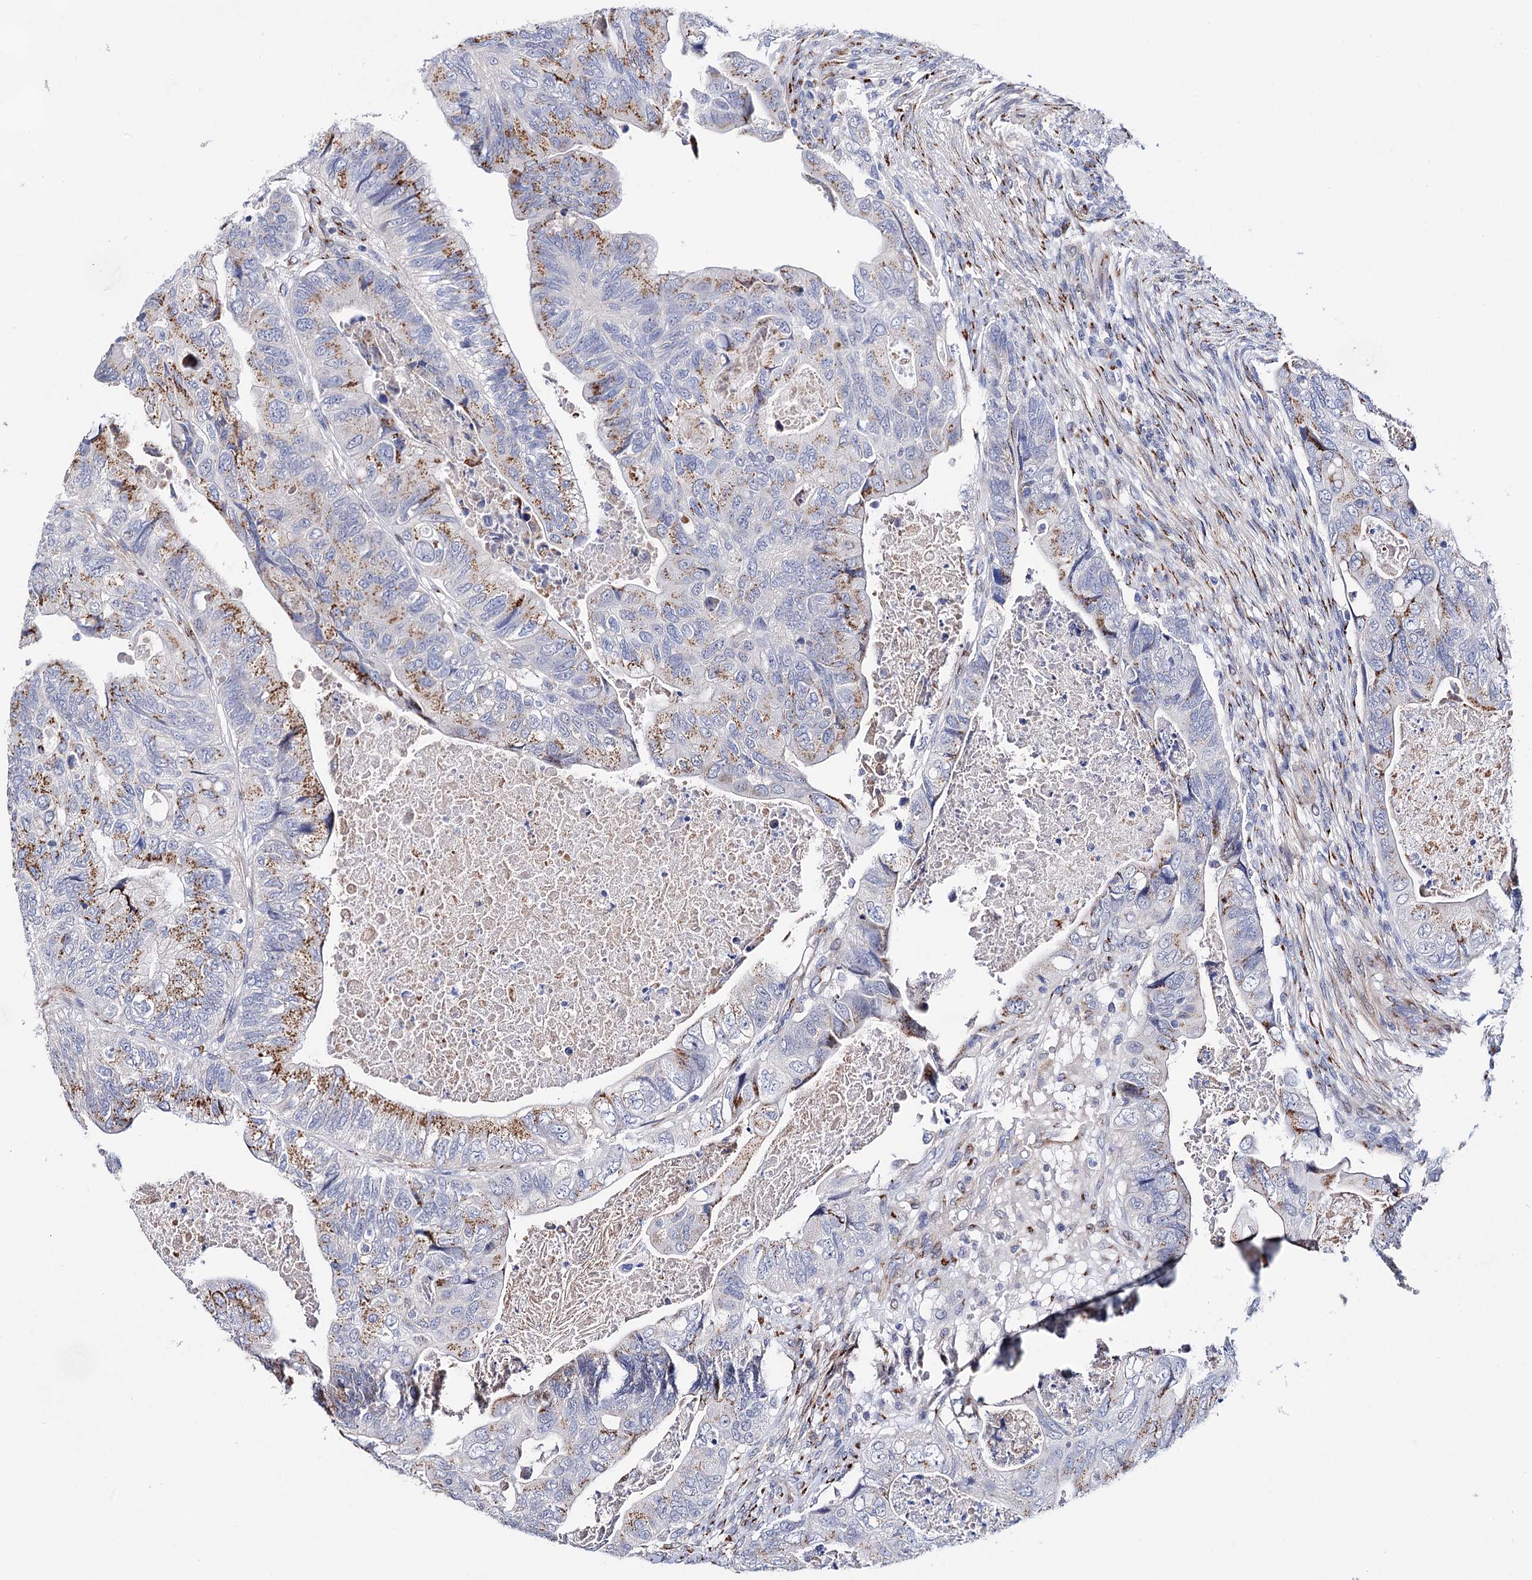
{"staining": {"intensity": "moderate", "quantity": "25%-75%", "location": "cytoplasmic/membranous"}, "tissue": "colorectal cancer", "cell_type": "Tumor cells", "image_type": "cancer", "snomed": [{"axis": "morphology", "description": "Adenocarcinoma, NOS"}, {"axis": "topography", "description": "Rectum"}], "caption": "Adenocarcinoma (colorectal) stained with immunohistochemistry reveals moderate cytoplasmic/membranous staining in approximately 25%-75% of tumor cells. (Brightfield microscopy of DAB IHC at high magnification).", "gene": "C11orf96", "patient": {"sex": "male", "age": 63}}